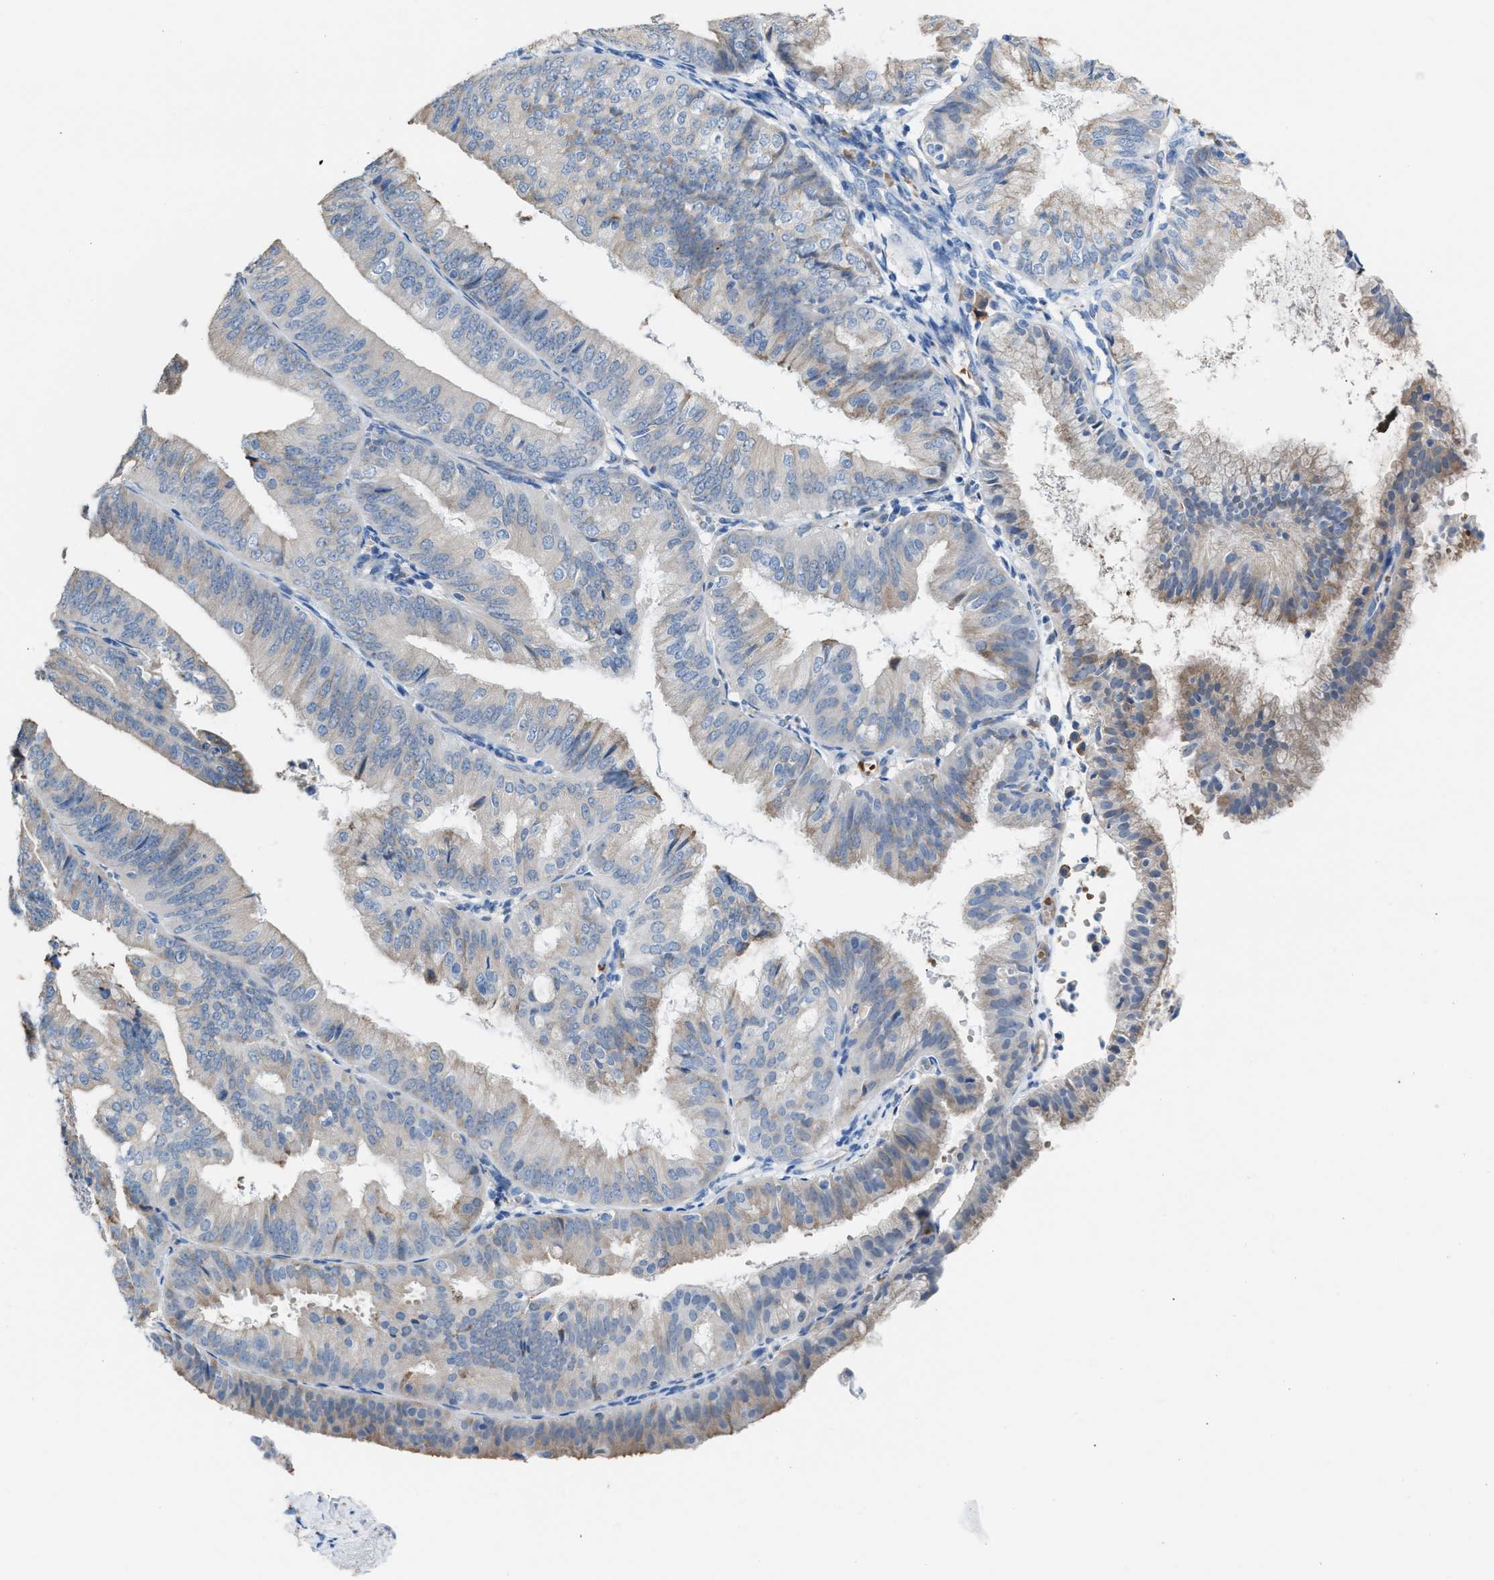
{"staining": {"intensity": "moderate", "quantity": "<25%", "location": "cytoplasmic/membranous"}, "tissue": "endometrial cancer", "cell_type": "Tumor cells", "image_type": "cancer", "snomed": [{"axis": "morphology", "description": "Adenocarcinoma, NOS"}, {"axis": "topography", "description": "Endometrium"}], "caption": "The immunohistochemical stain highlights moderate cytoplasmic/membranous expression in tumor cells of endometrial cancer tissue.", "gene": "CA3", "patient": {"sex": "female", "age": 63}}